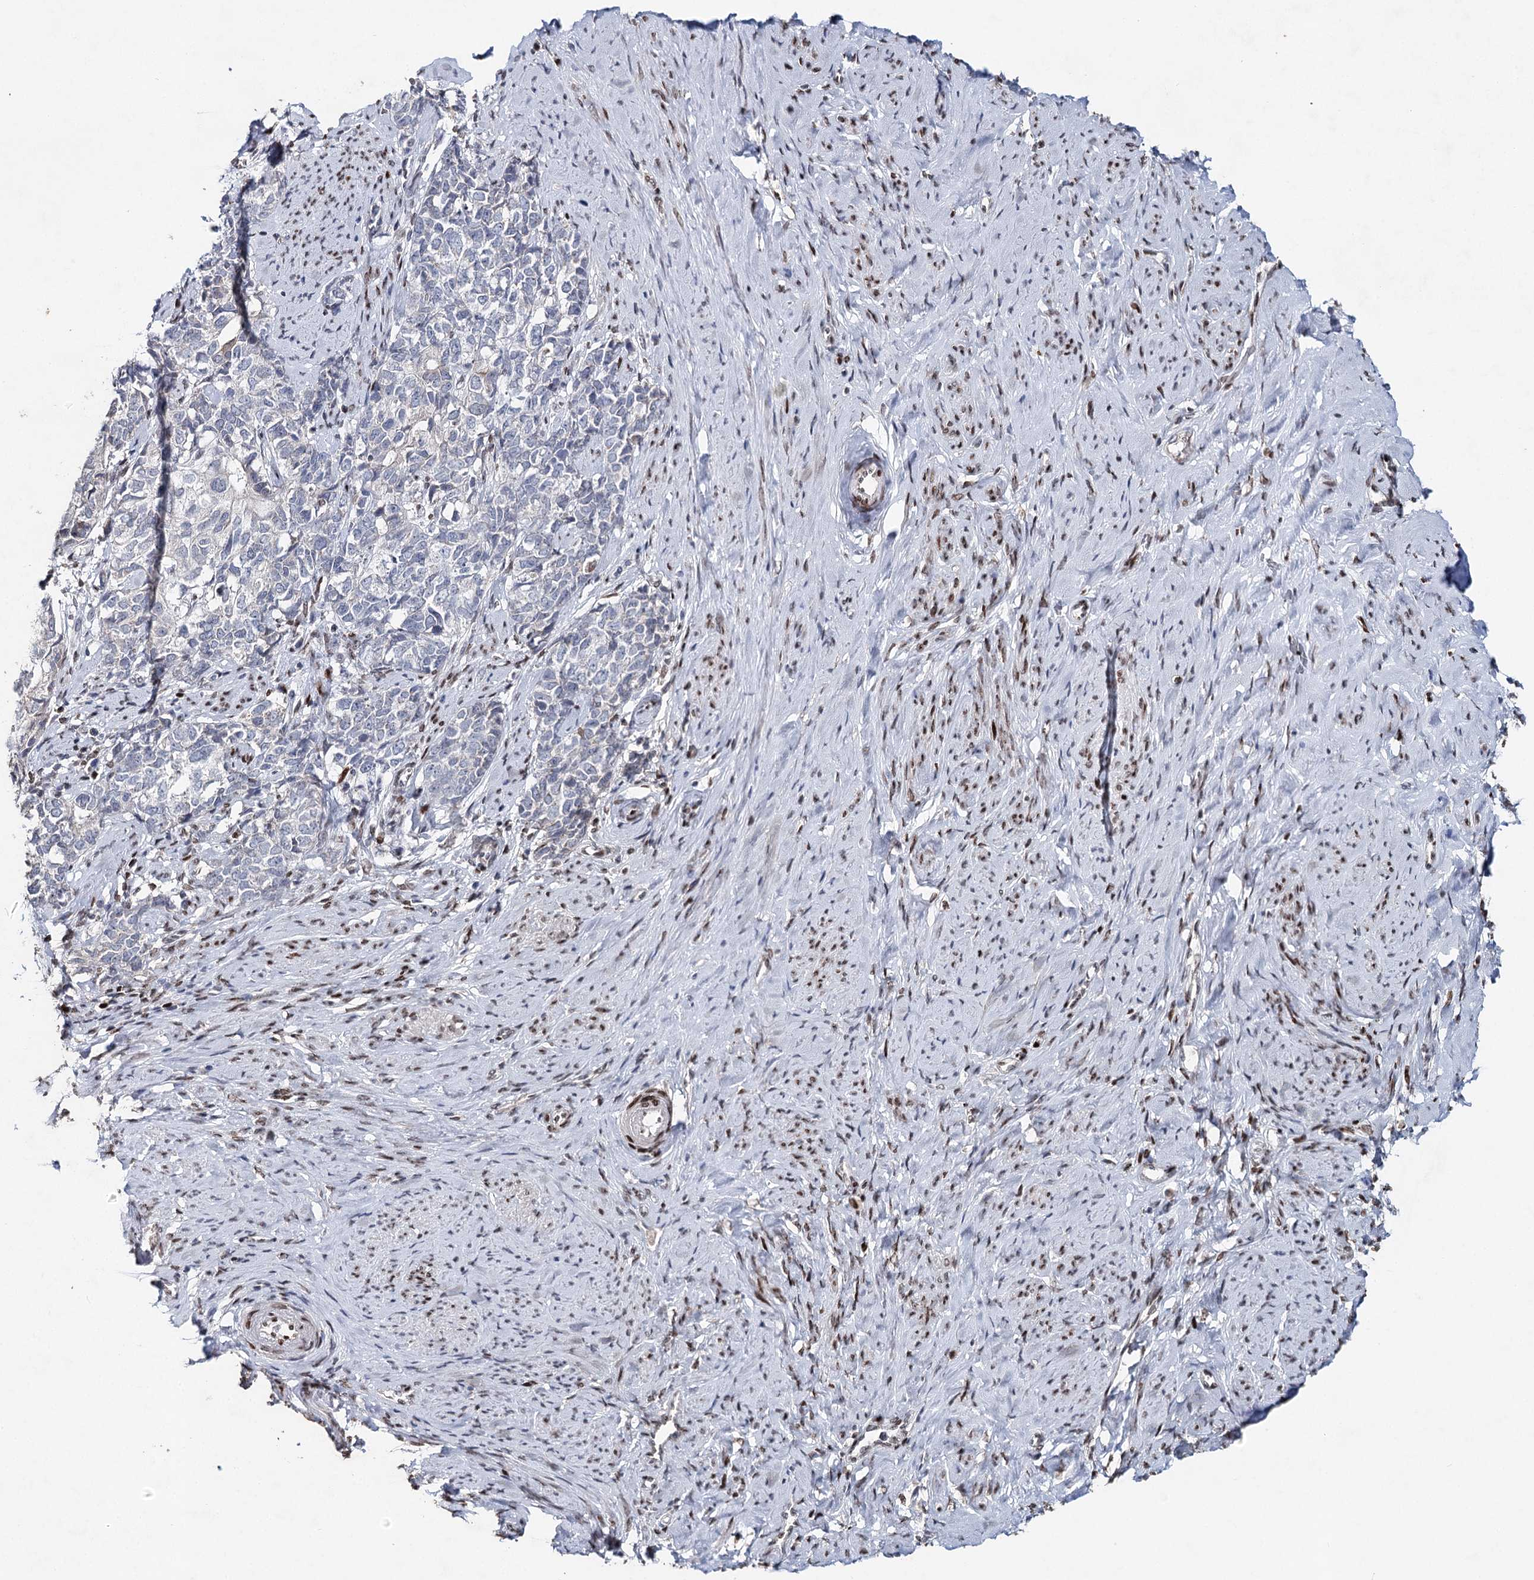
{"staining": {"intensity": "negative", "quantity": "none", "location": "none"}, "tissue": "cervical cancer", "cell_type": "Tumor cells", "image_type": "cancer", "snomed": [{"axis": "morphology", "description": "Squamous cell carcinoma, NOS"}, {"axis": "topography", "description": "Cervix"}], "caption": "Human squamous cell carcinoma (cervical) stained for a protein using immunohistochemistry shows no staining in tumor cells.", "gene": "FRMD4A", "patient": {"sex": "female", "age": 63}}